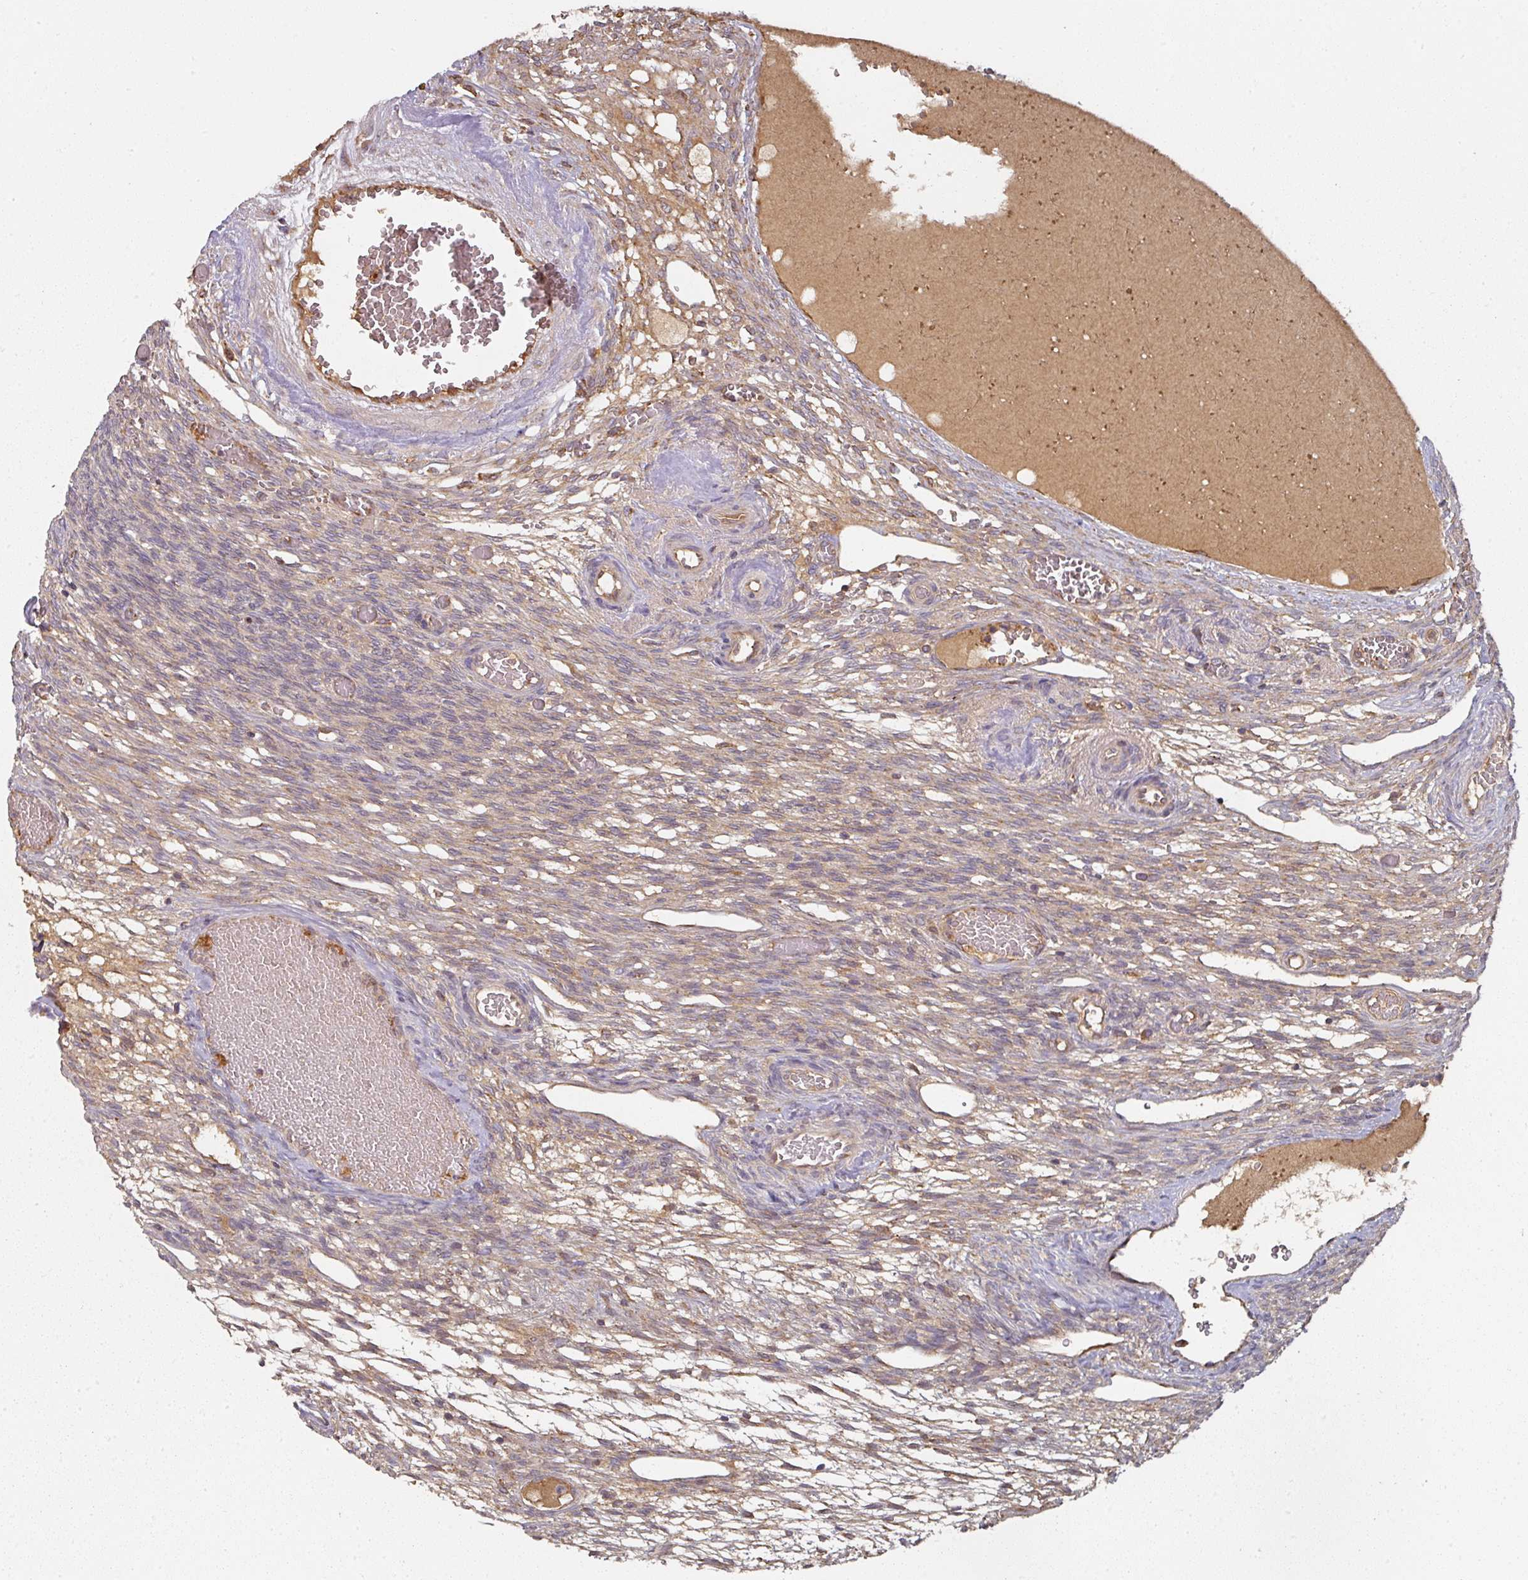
{"staining": {"intensity": "moderate", "quantity": ">75%", "location": "cytoplasmic/membranous"}, "tissue": "ovary", "cell_type": "Follicle cells", "image_type": "normal", "snomed": [{"axis": "morphology", "description": "Normal tissue, NOS"}, {"axis": "topography", "description": "Ovary"}], "caption": "This histopathology image demonstrates immunohistochemistry (IHC) staining of normal human ovary, with medium moderate cytoplasmic/membranous expression in approximately >75% of follicle cells.", "gene": "CEP95", "patient": {"sex": "female", "age": 67}}